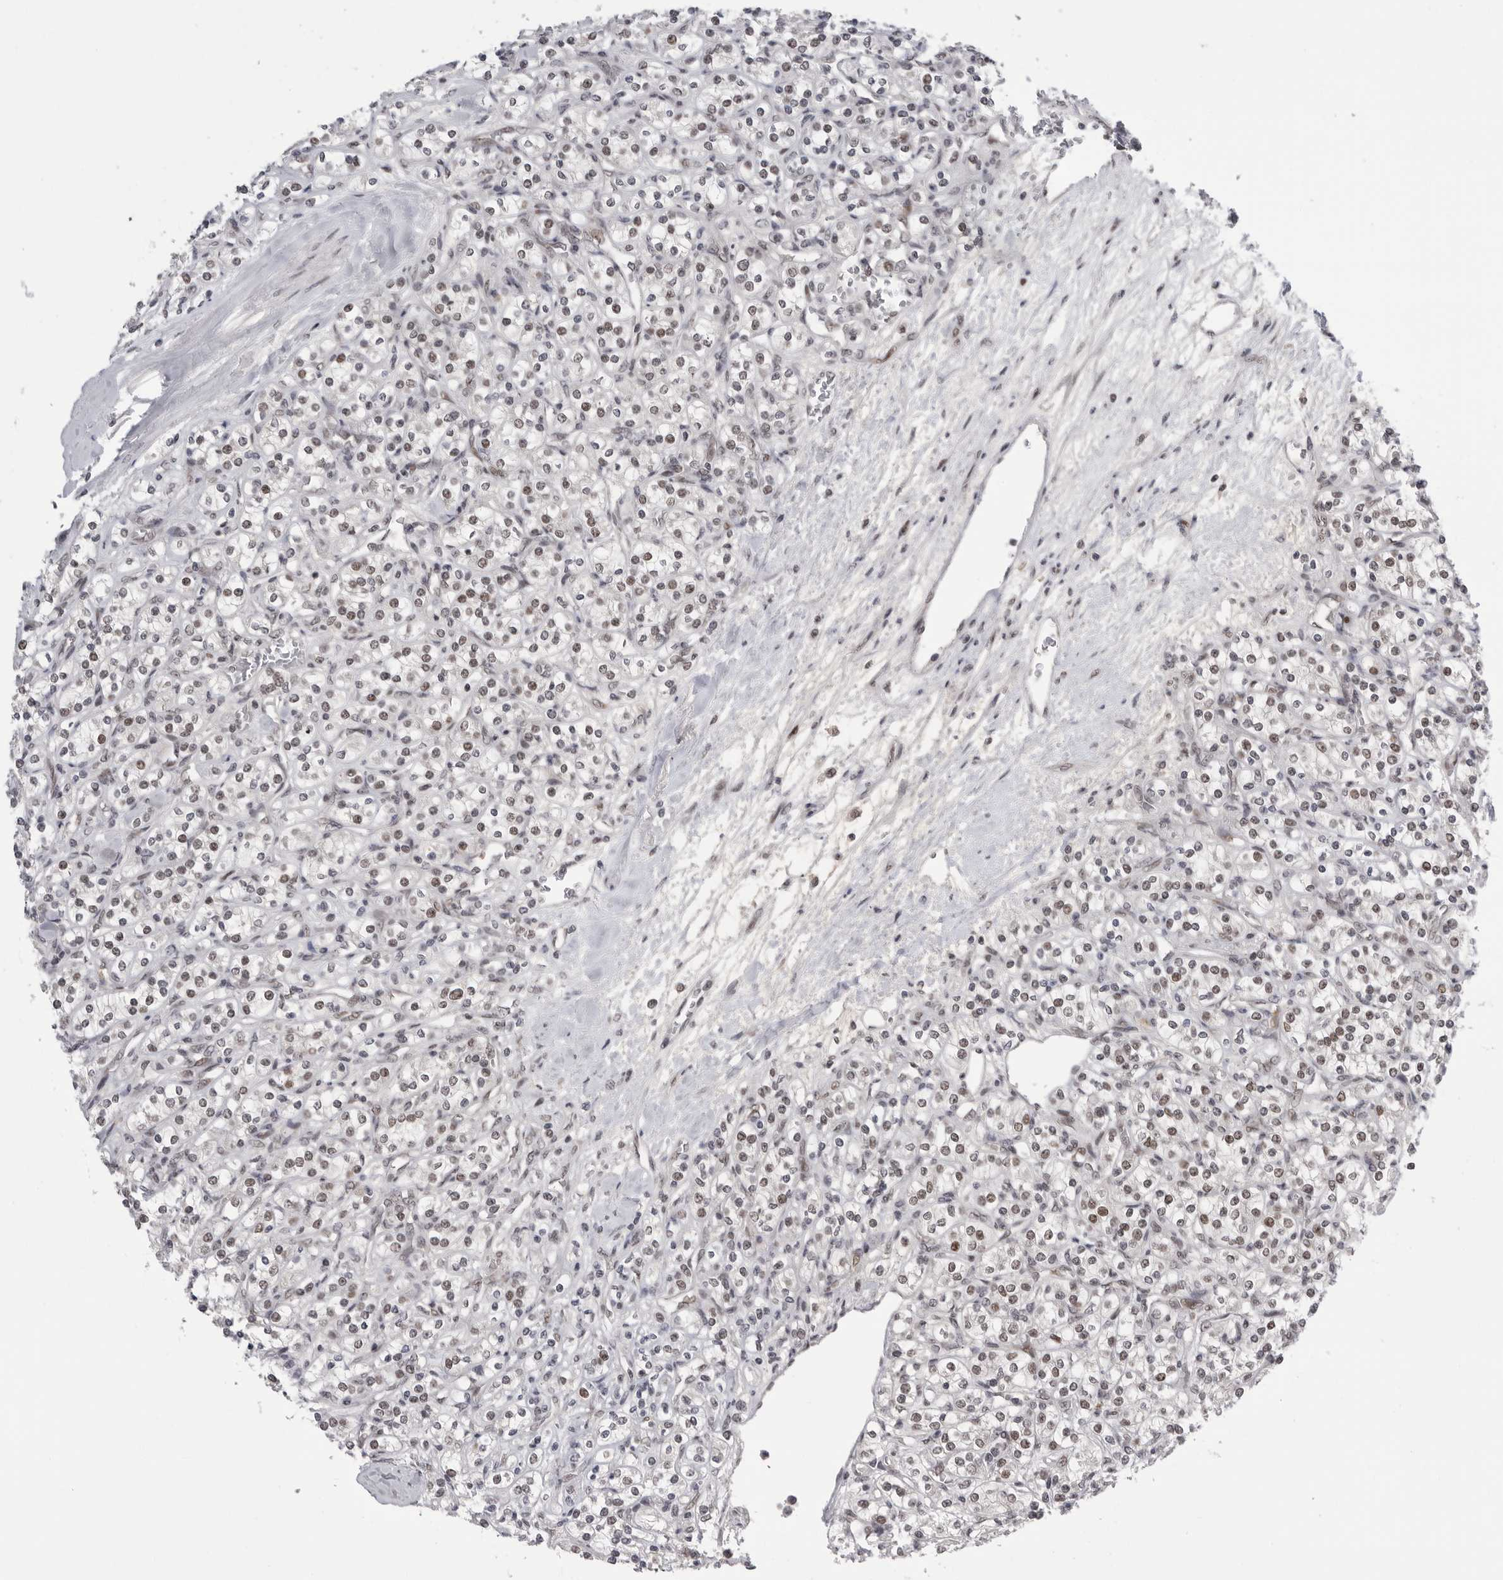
{"staining": {"intensity": "weak", "quantity": ">75%", "location": "nuclear"}, "tissue": "renal cancer", "cell_type": "Tumor cells", "image_type": "cancer", "snomed": [{"axis": "morphology", "description": "Adenocarcinoma, NOS"}, {"axis": "topography", "description": "Kidney"}], "caption": "Protein expression analysis of renal cancer (adenocarcinoma) demonstrates weak nuclear positivity in approximately >75% of tumor cells.", "gene": "POU5F1", "patient": {"sex": "male", "age": 77}}